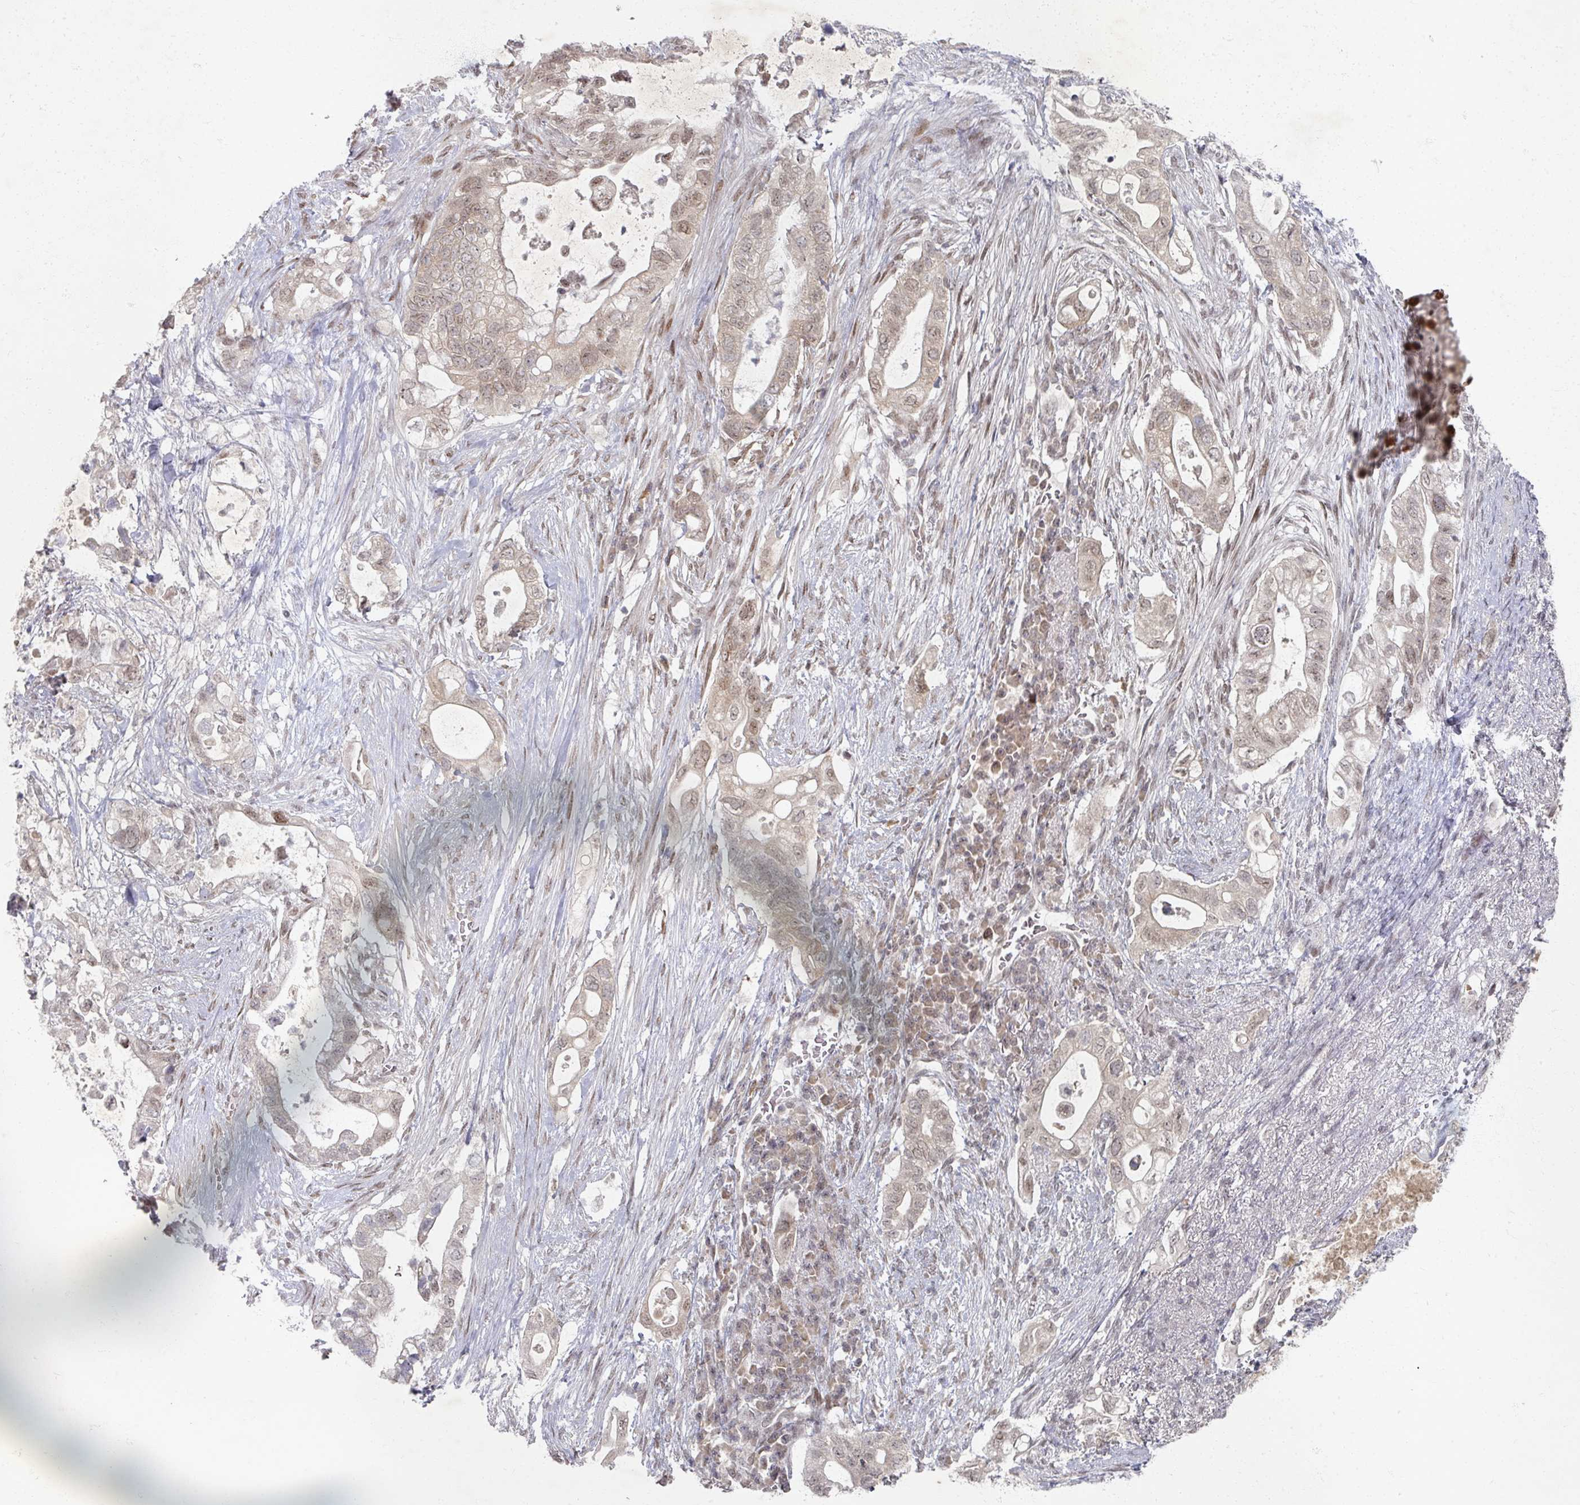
{"staining": {"intensity": "moderate", "quantity": "25%-75%", "location": "nuclear"}, "tissue": "pancreatic cancer", "cell_type": "Tumor cells", "image_type": "cancer", "snomed": [{"axis": "morphology", "description": "Adenocarcinoma, NOS"}, {"axis": "topography", "description": "Pancreas"}], "caption": "Immunohistochemical staining of adenocarcinoma (pancreatic) exhibits moderate nuclear protein staining in approximately 25%-75% of tumor cells.", "gene": "PSKH1", "patient": {"sex": "female", "age": 72}}